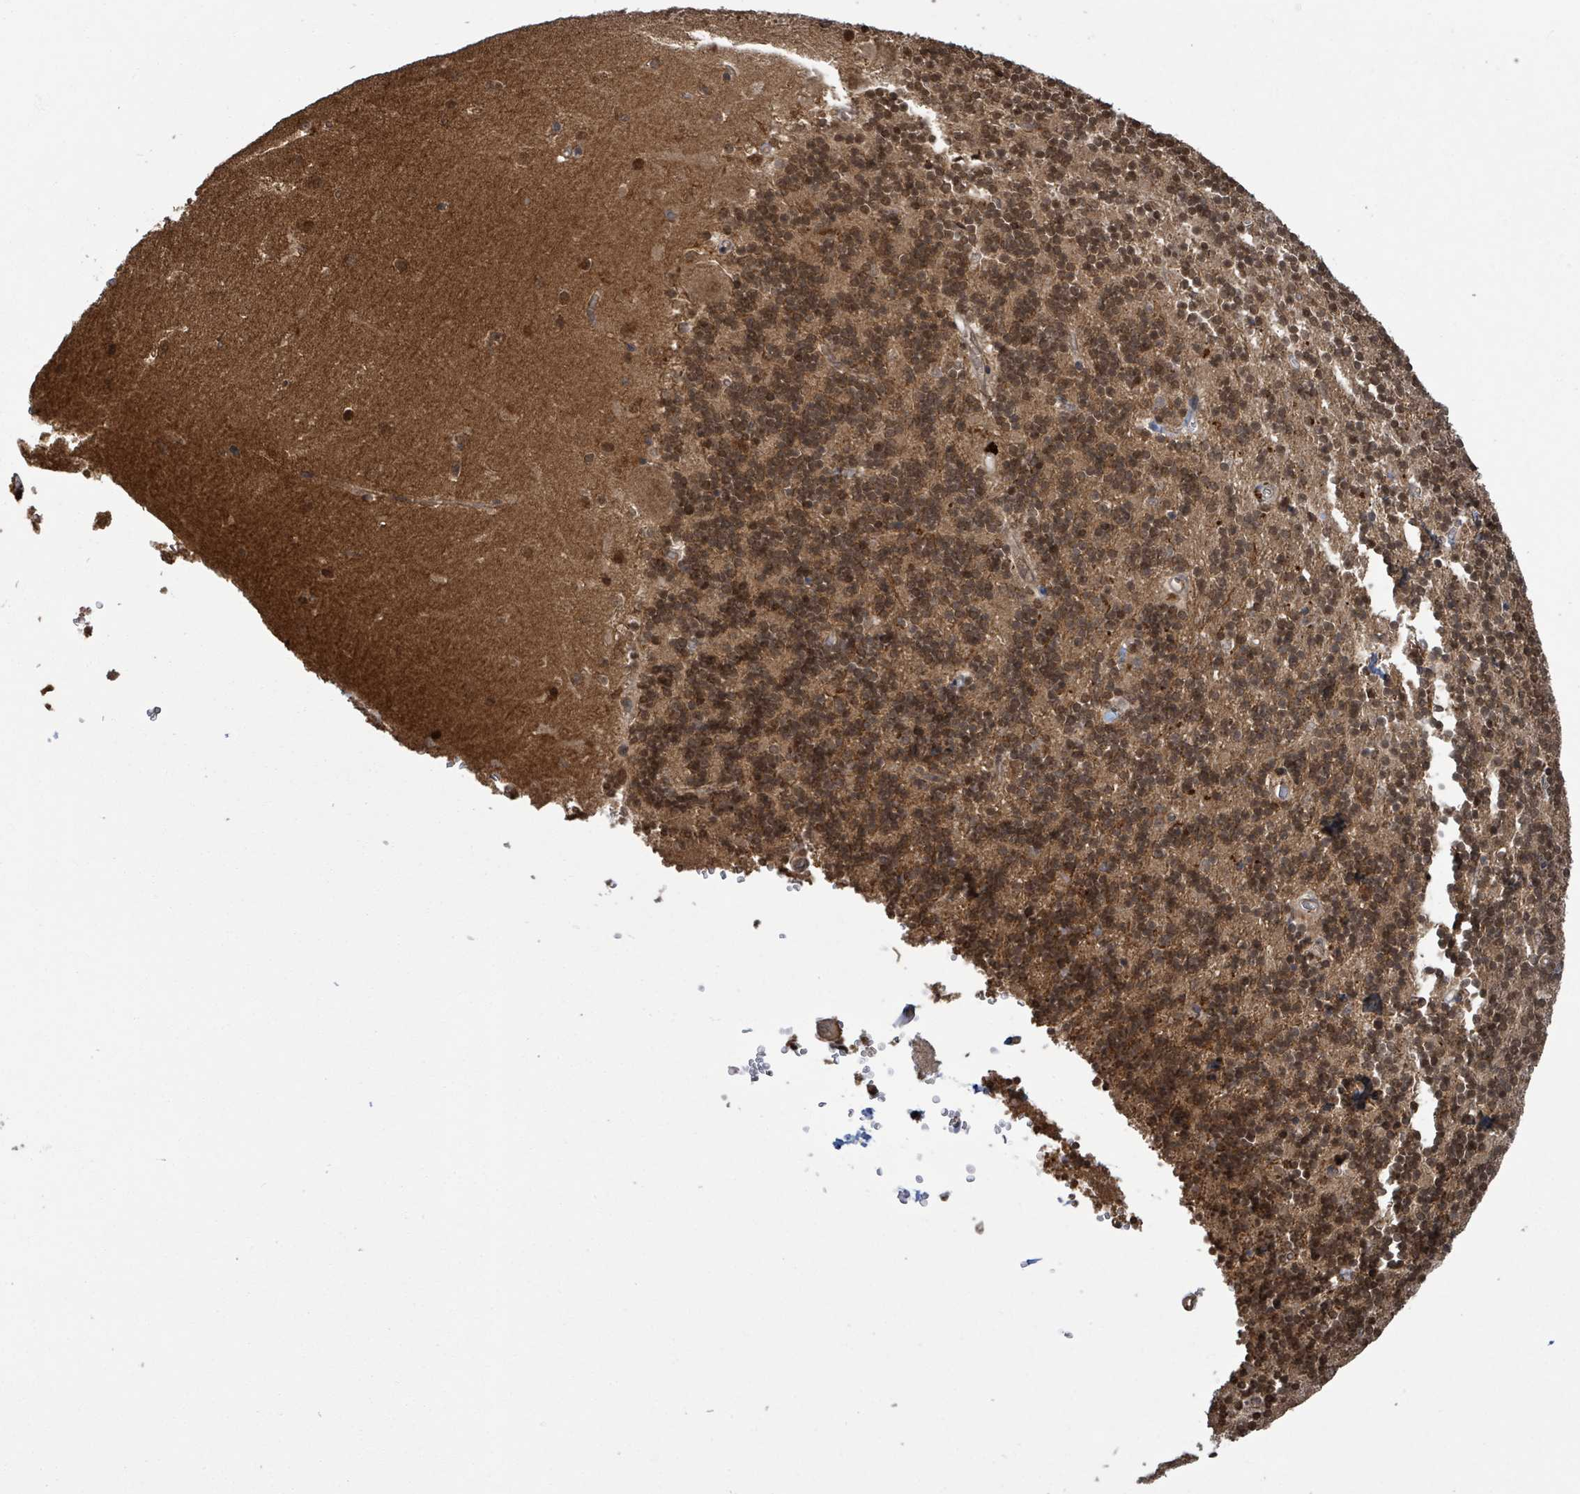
{"staining": {"intensity": "moderate", "quantity": ">75%", "location": "nuclear"}, "tissue": "cerebellum", "cell_type": "Cells in granular layer", "image_type": "normal", "snomed": [{"axis": "morphology", "description": "Normal tissue, NOS"}, {"axis": "topography", "description": "Cerebellum"}], "caption": "Immunohistochemistry (DAB) staining of unremarkable human cerebellum shows moderate nuclear protein positivity in about >75% of cells in granular layer.", "gene": "ENSG00000256500", "patient": {"sex": "male", "age": 54}}